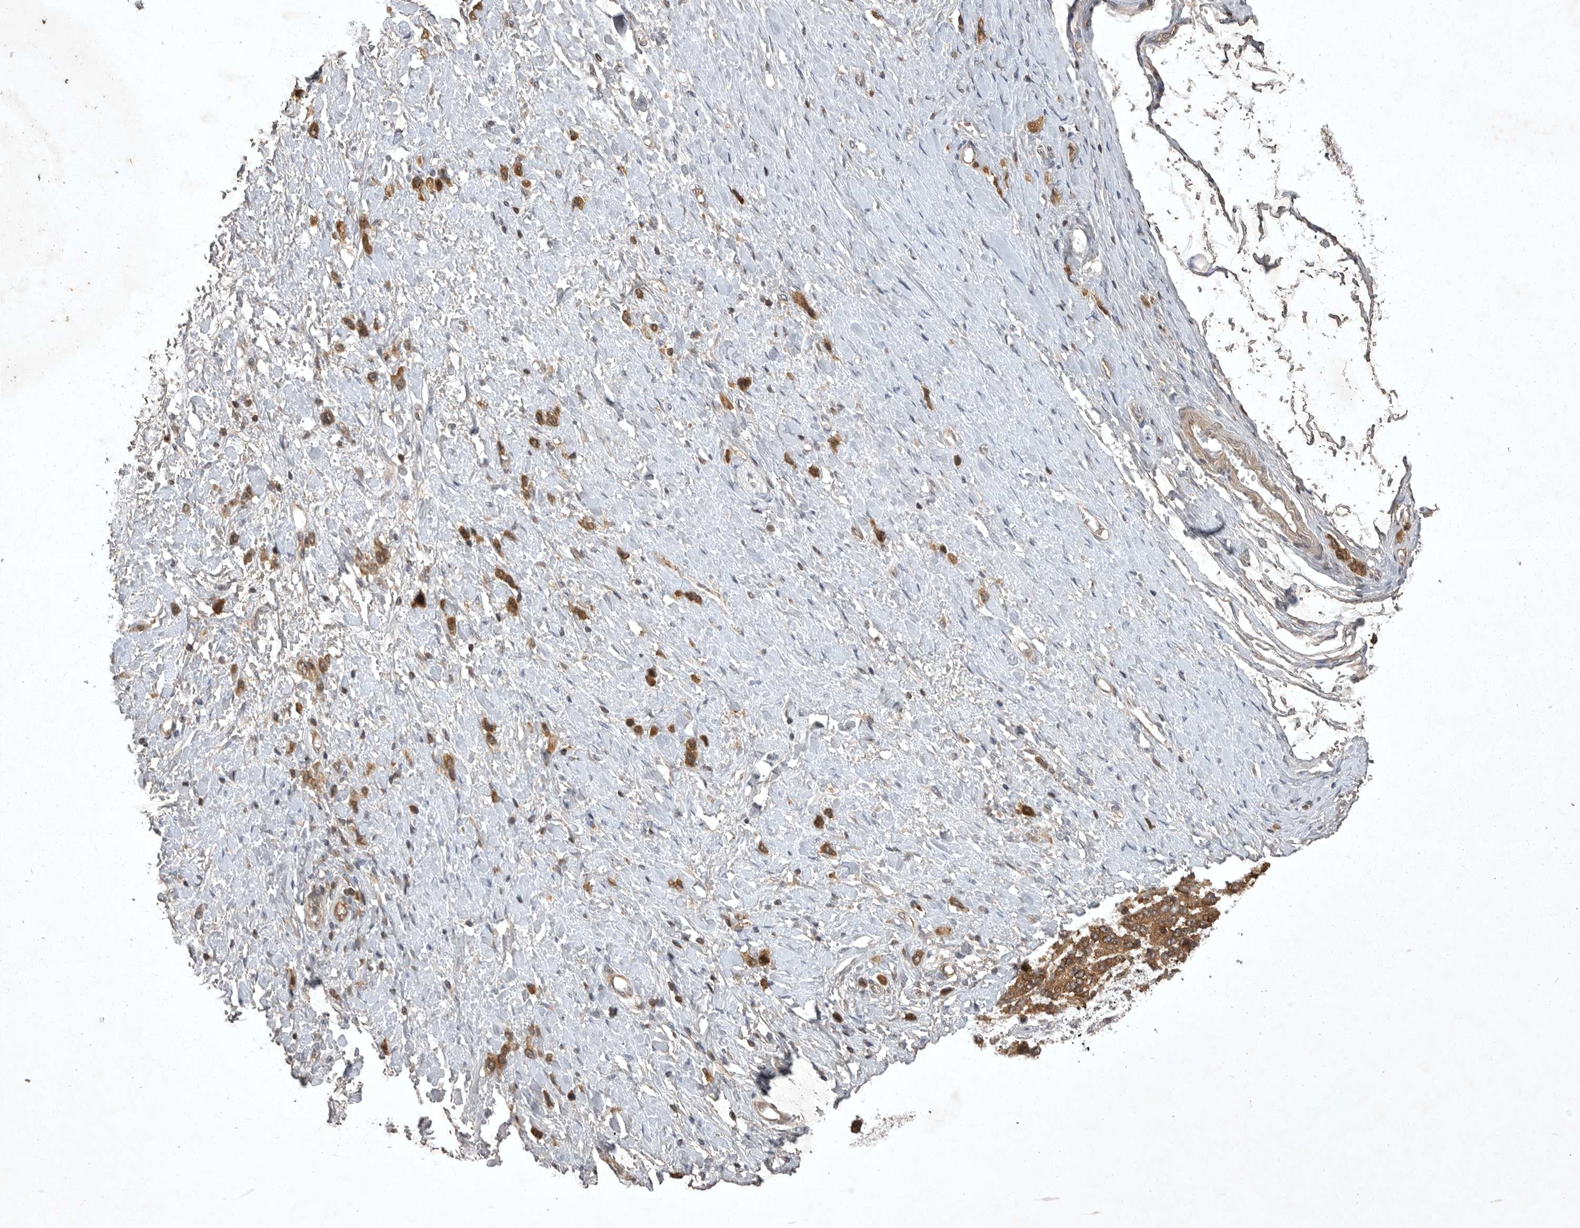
{"staining": {"intensity": "strong", "quantity": ">75%", "location": "cytoplasmic/membranous"}, "tissue": "stomach cancer", "cell_type": "Tumor cells", "image_type": "cancer", "snomed": [{"axis": "morphology", "description": "Adenocarcinoma, NOS"}, {"axis": "topography", "description": "Stomach"}], "caption": "The image shows a brown stain indicating the presence of a protein in the cytoplasmic/membranous of tumor cells in stomach adenocarcinoma.", "gene": "STK24", "patient": {"sex": "female", "age": 65}}